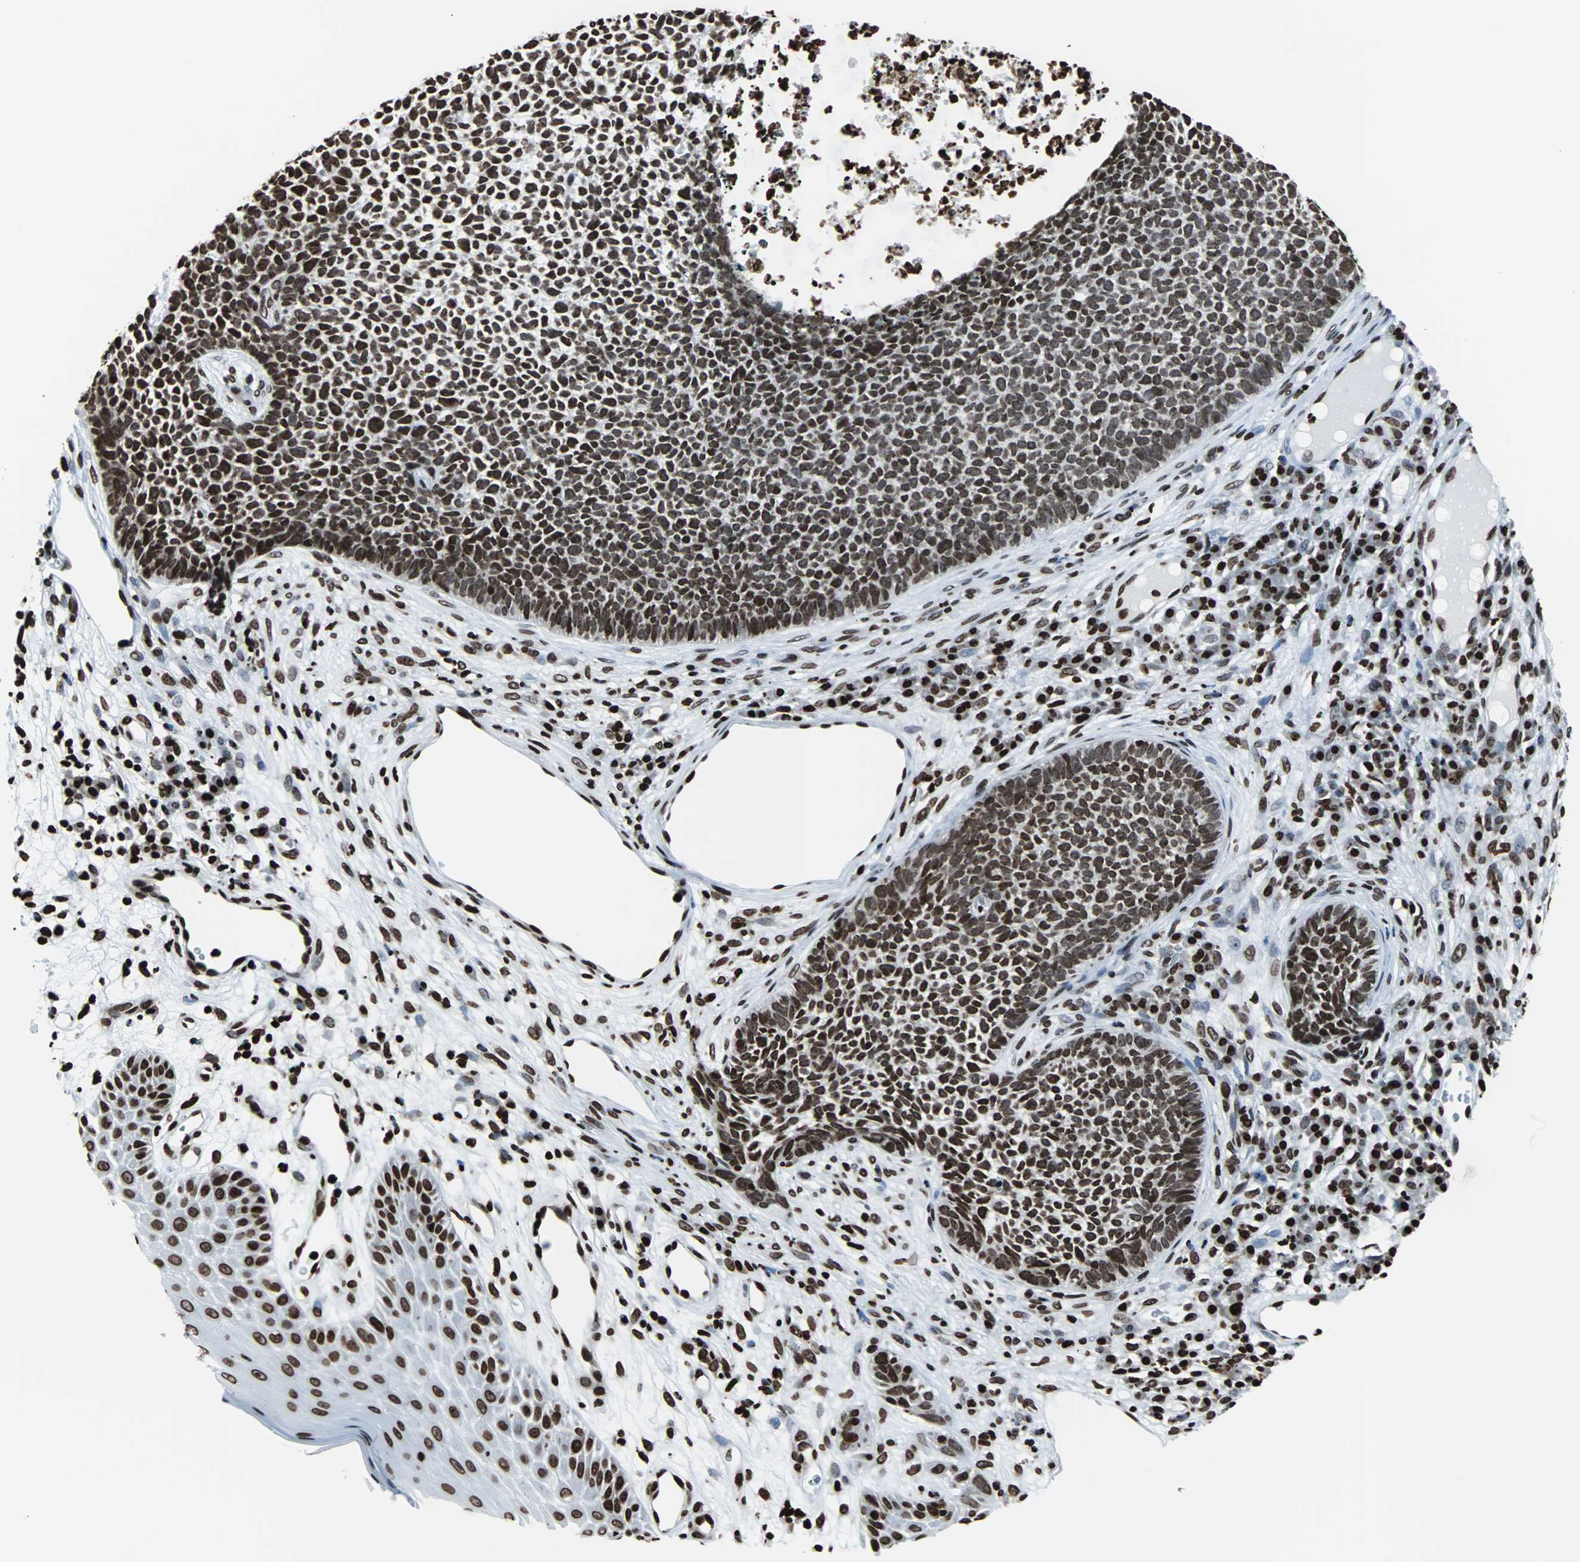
{"staining": {"intensity": "strong", "quantity": ">75%", "location": "nuclear"}, "tissue": "skin cancer", "cell_type": "Tumor cells", "image_type": "cancer", "snomed": [{"axis": "morphology", "description": "Basal cell carcinoma"}, {"axis": "topography", "description": "Skin"}], "caption": "Strong nuclear staining for a protein is appreciated in approximately >75% of tumor cells of basal cell carcinoma (skin) using IHC.", "gene": "H2BC18", "patient": {"sex": "female", "age": 84}}